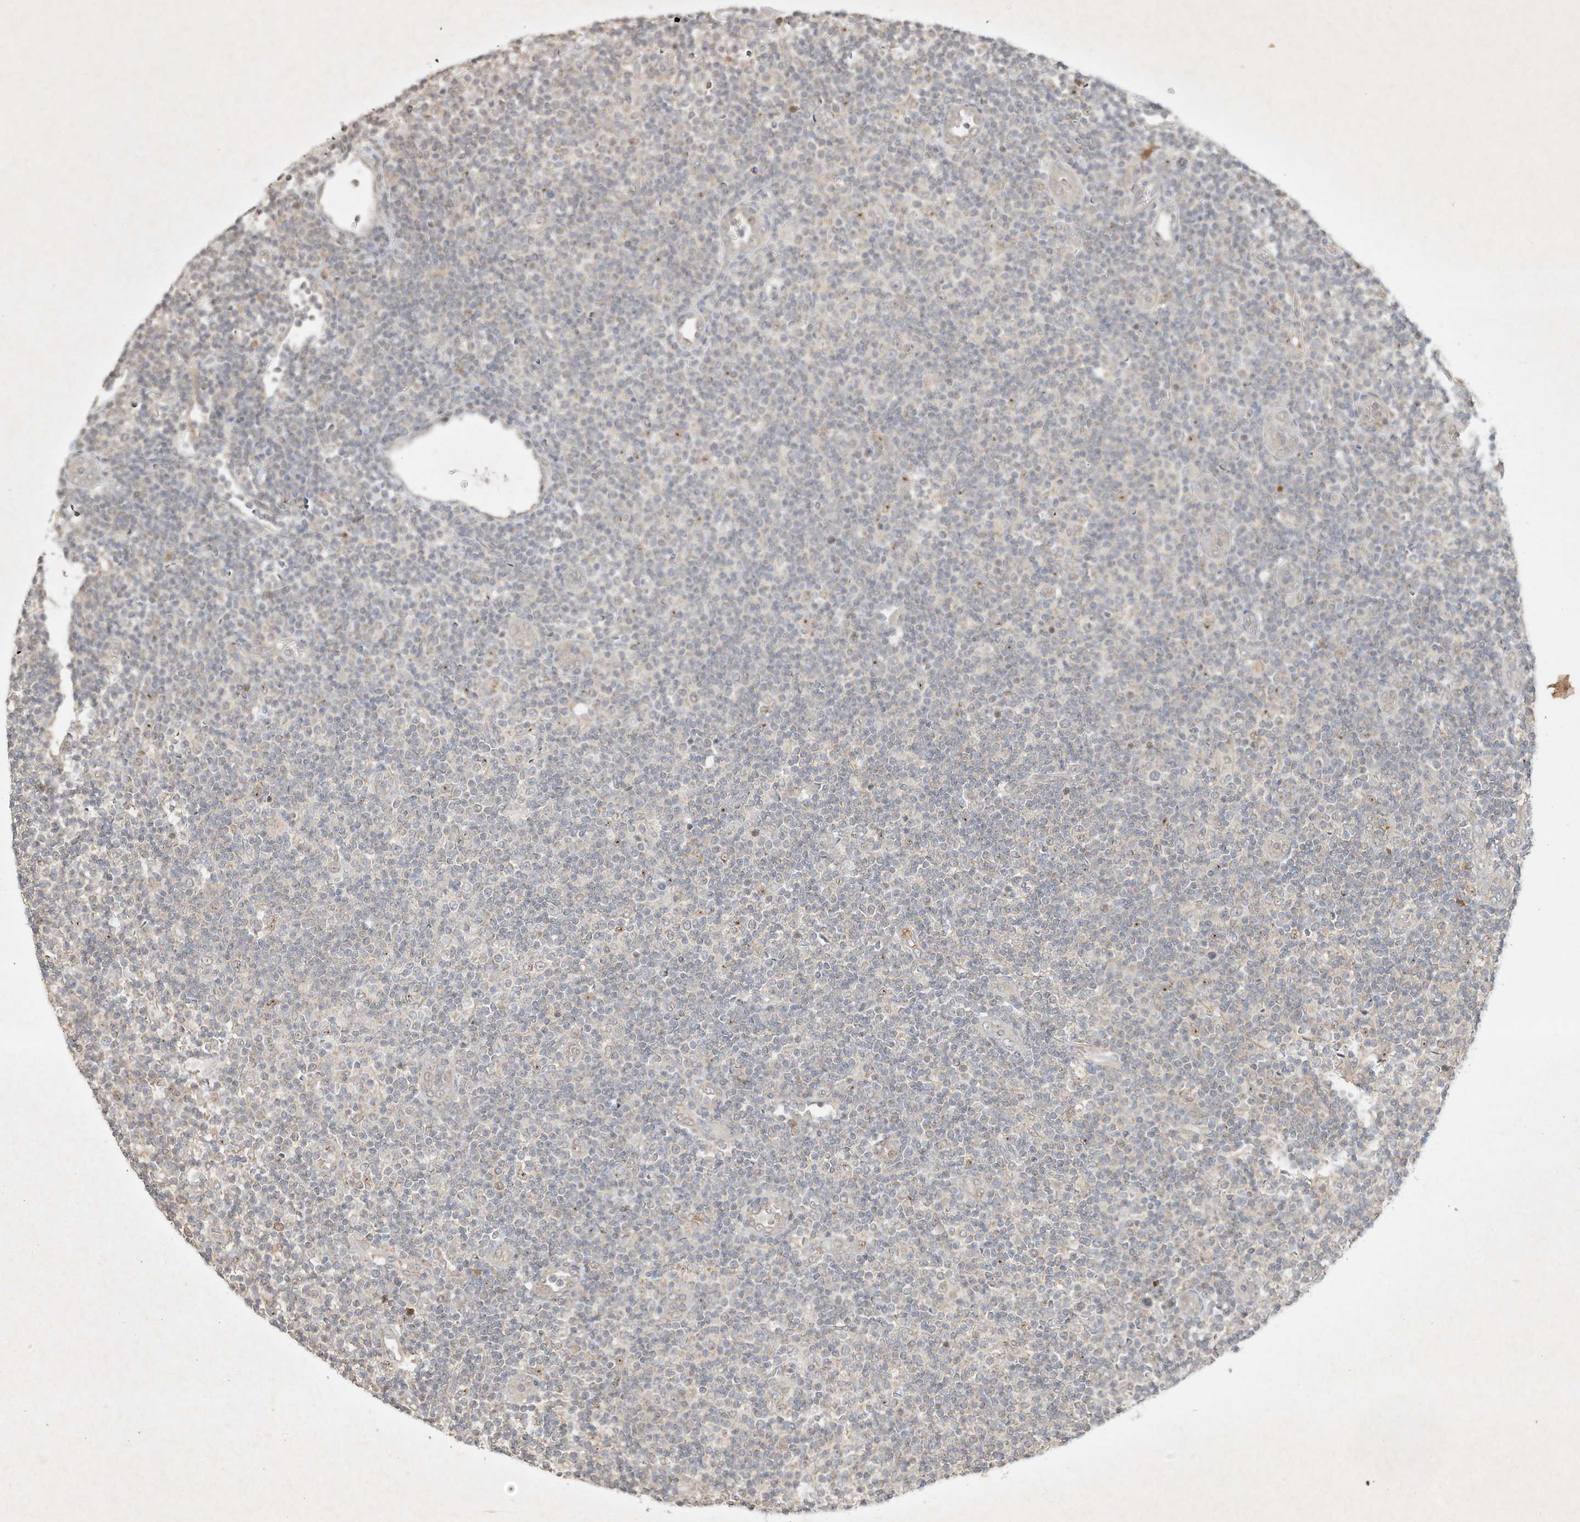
{"staining": {"intensity": "negative", "quantity": "none", "location": "none"}, "tissue": "lymphoma", "cell_type": "Tumor cells", "image_type": "cancer", "snomed": [{"axis": "morphology", "description": "Malignant lymphoma, non-Hodgkin's type, Low grade"}, {"axis": "topography", "description": "Lymph node"}], "caption": "Immunohistochemistry (IHC) micrograph of neoplastic tissue: lymphoma stained with DAB demonstrates no significant protein staining in tumor cells.", "gene": "BTRC", "patient": {"sex": "male", "age": 83}}